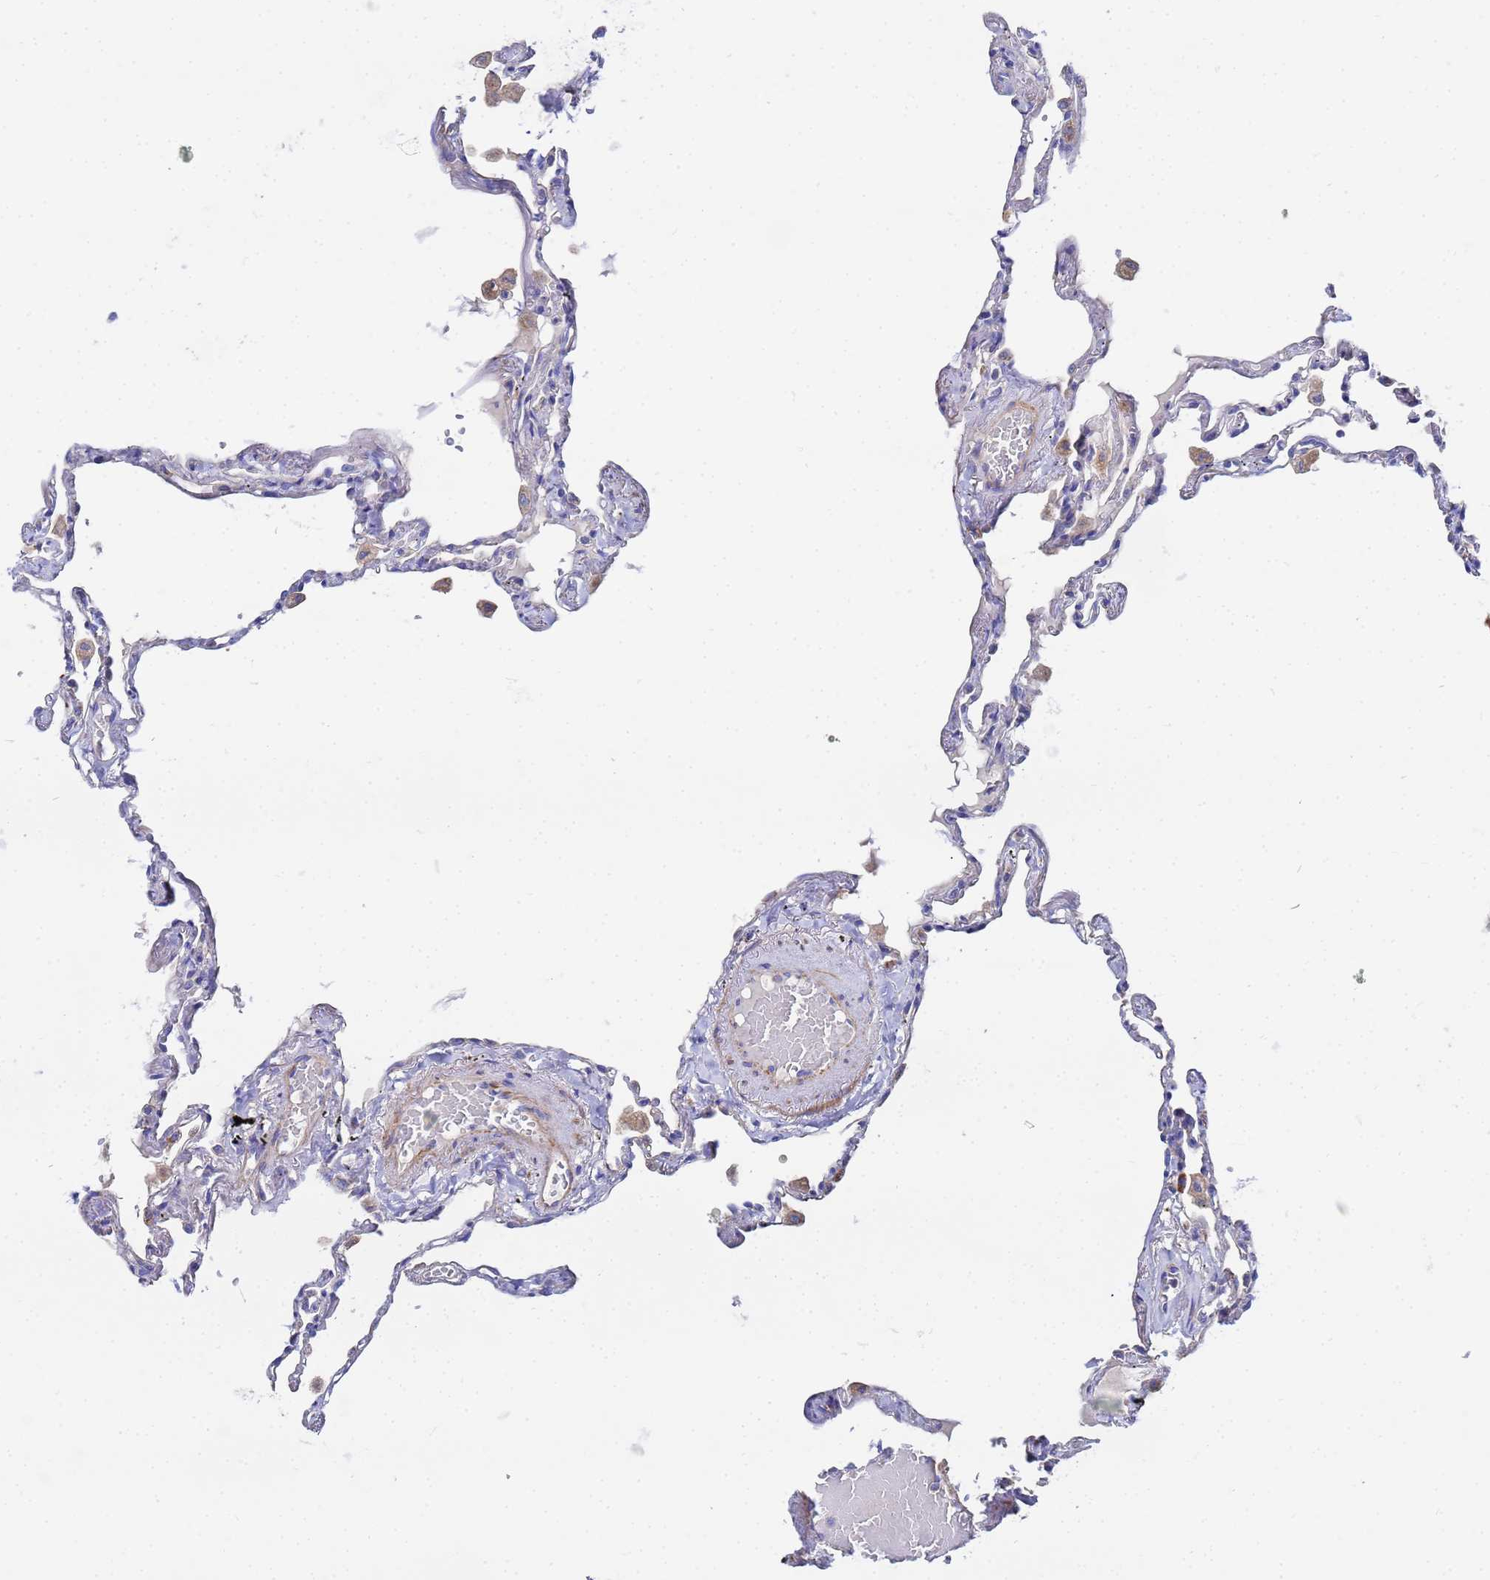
{"staining": {"intensity": "negative", "quantity": "none", "location": "none"}, "tissue": "lung", "cell_type": "Alveolar cells", "image_type": "normal", "snomed": [{"axis": "morphology", "description": "Normal tissue, NOS"}, {"axis": "topography", "description": "Lung"}], "caption": "This is a photomicrograph of IHC staining of benign lung, which shows no positivity in alveolar cells. (Immunohistochemistry (ihc), brightfield microscopy, high magnification).", "gene": "FAHD2A", "patient": {"sex": "female", "age": 67}}